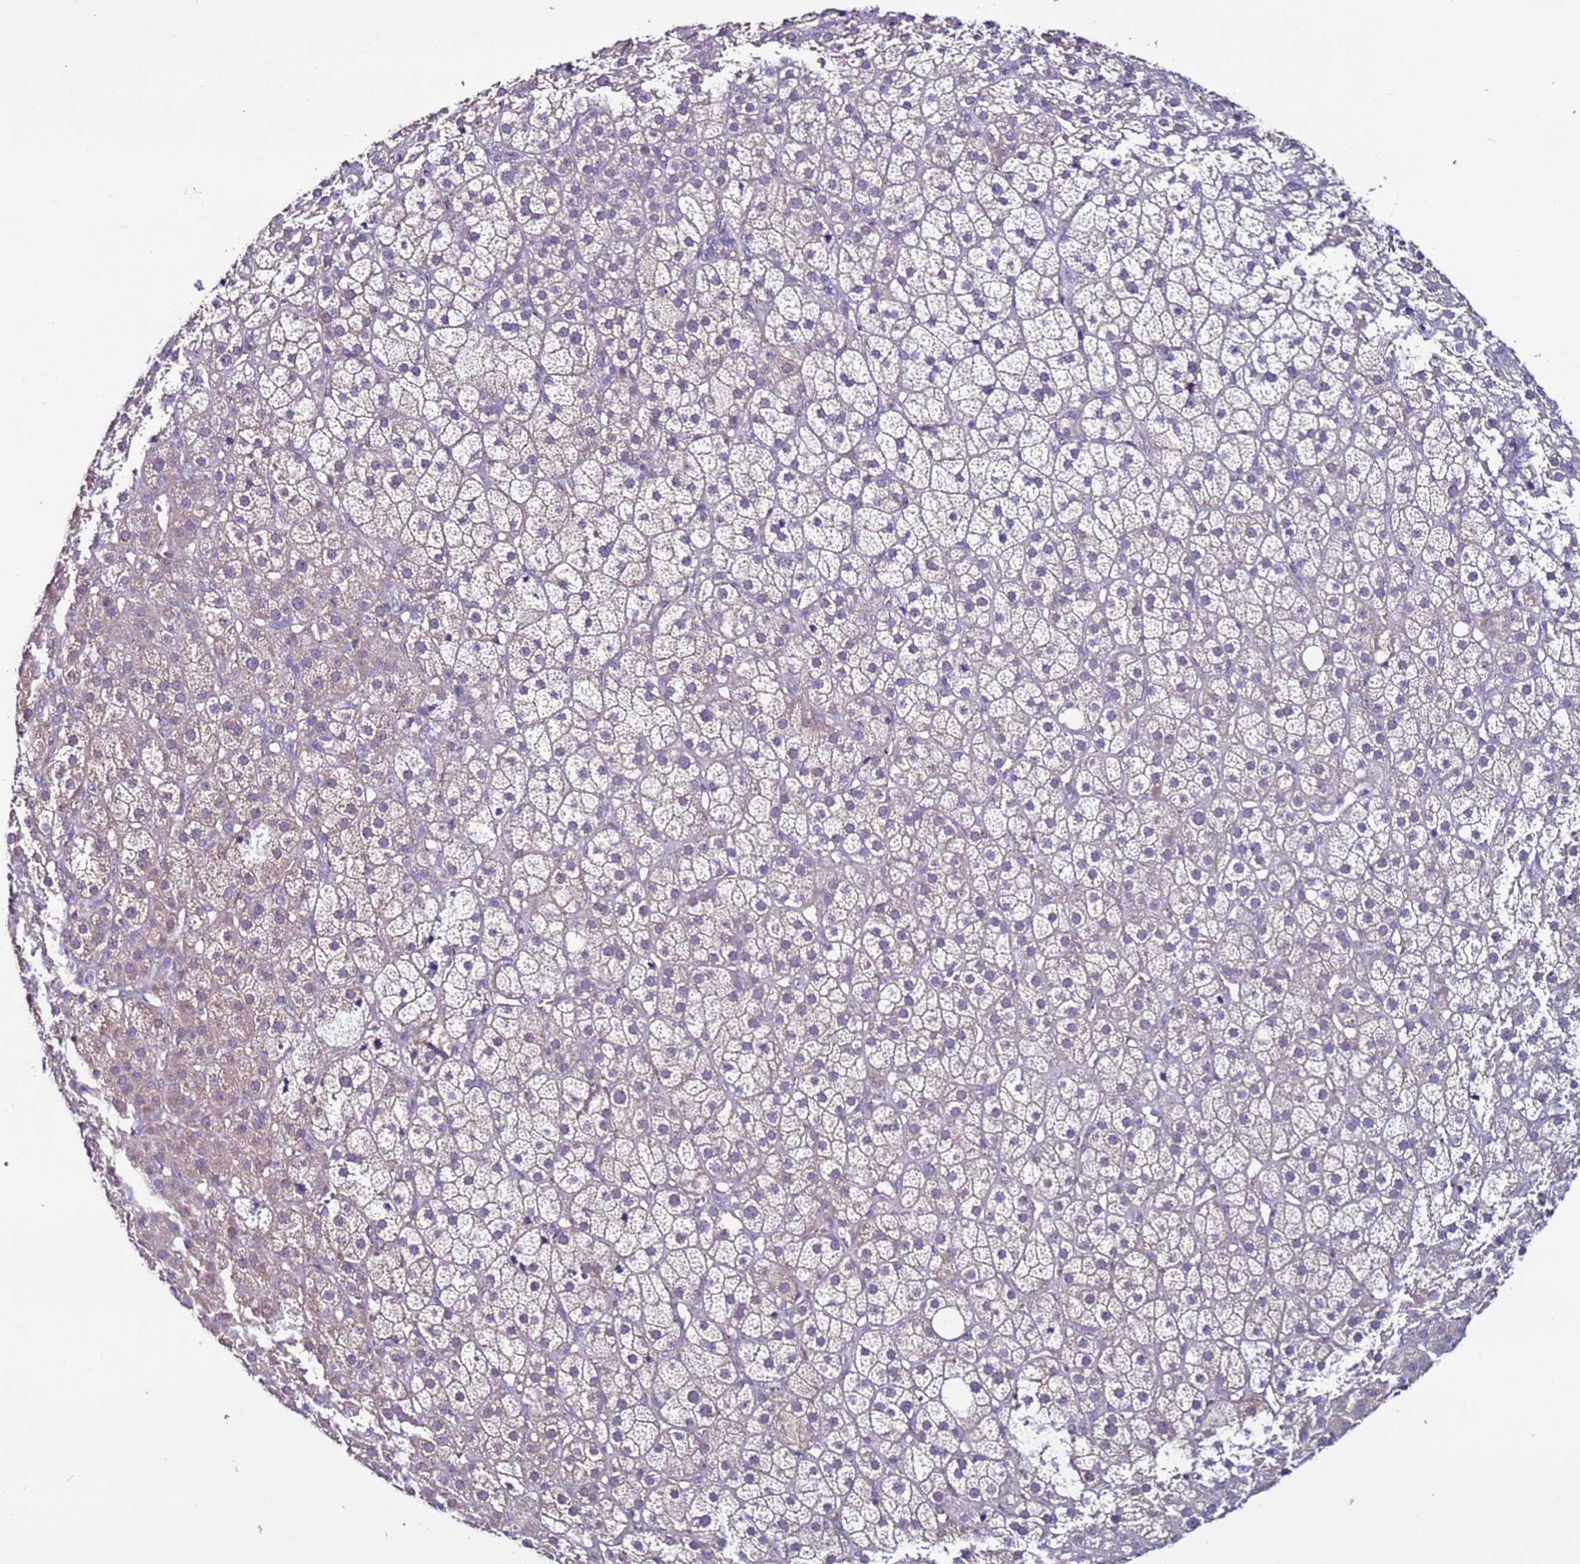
{"staining": {"intensity": "negative", "quantity": "none", "location": "none"}, "tissue": "adrenal gland", "cell_type": "Glandular cells", "image_type": "normal", "snomed": [{"axis": "morphology", "description": "Normal tissue, NOS"}, {"axis": "topography", "description": "Adrenal gland"}], "caption": "Immunohistochemistry histopathology image of unremarkable adrenal gland: adrenal gland stained with DAB reveals no significant protein staining in glandular cells.", "gene": "TENM3", "patient": {"sex": "female", "age": 57}}